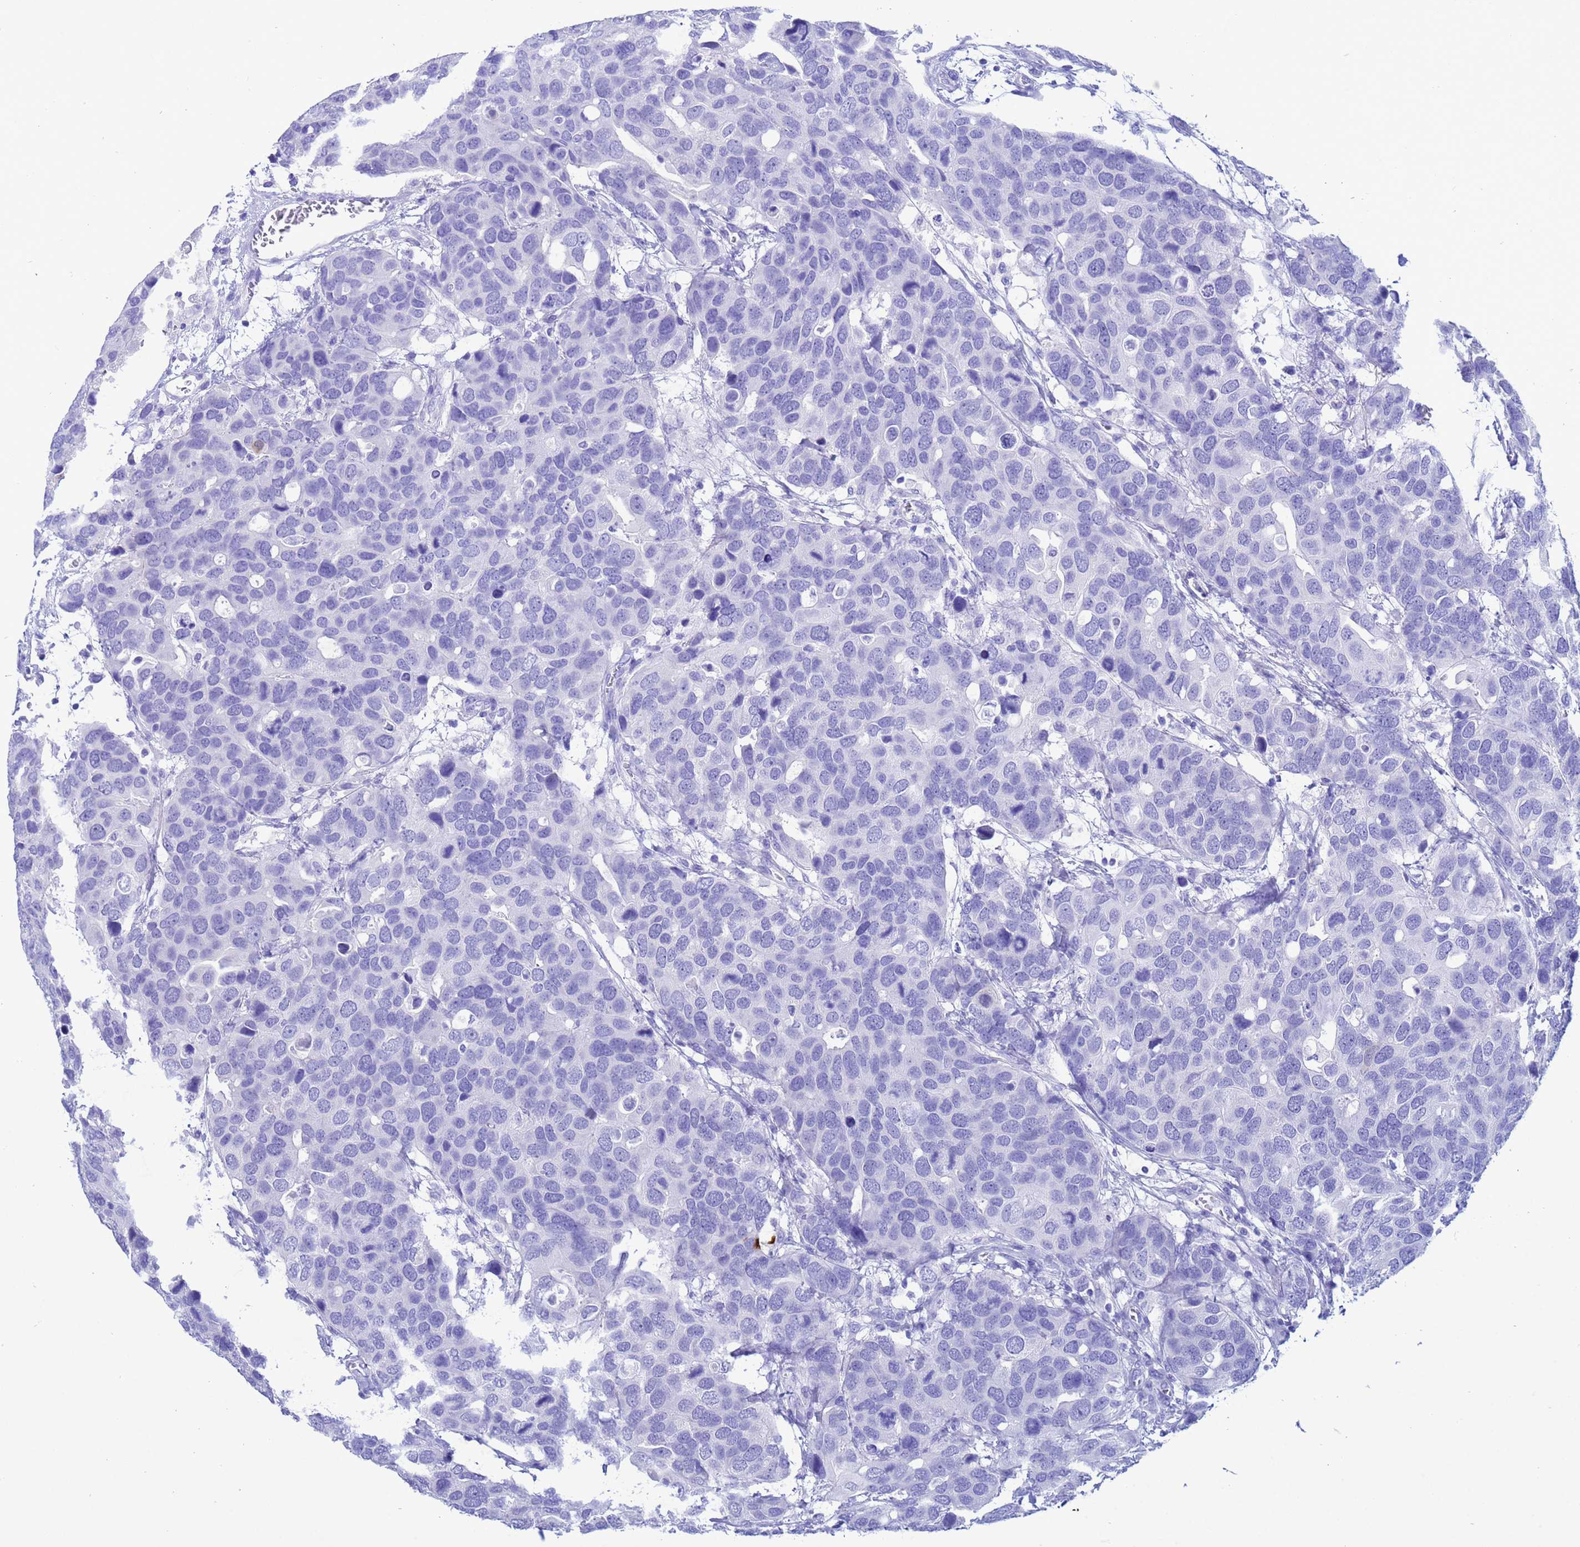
{"staining": {"intensity": "negative", "quantity": "none", "location": "none"}, "tissue": "breast cancer", "cell_type": "Tumor cells", "image_type": "cancer", "snomed": [{"axis": "morphology", "description": "Duct carcinoma"}, {"axis": "topography", "description": "Breast"}], "caption": "Breast cancer (intraductal carcinoma) was stained to show a protein in brown. There is no significant expression in tumor cells. (Brightfield microscopy of DAB immunohistochemistry at high magnification).", "gene": "AKR1C2", "patient": {"sex": "female", "age": 83}}